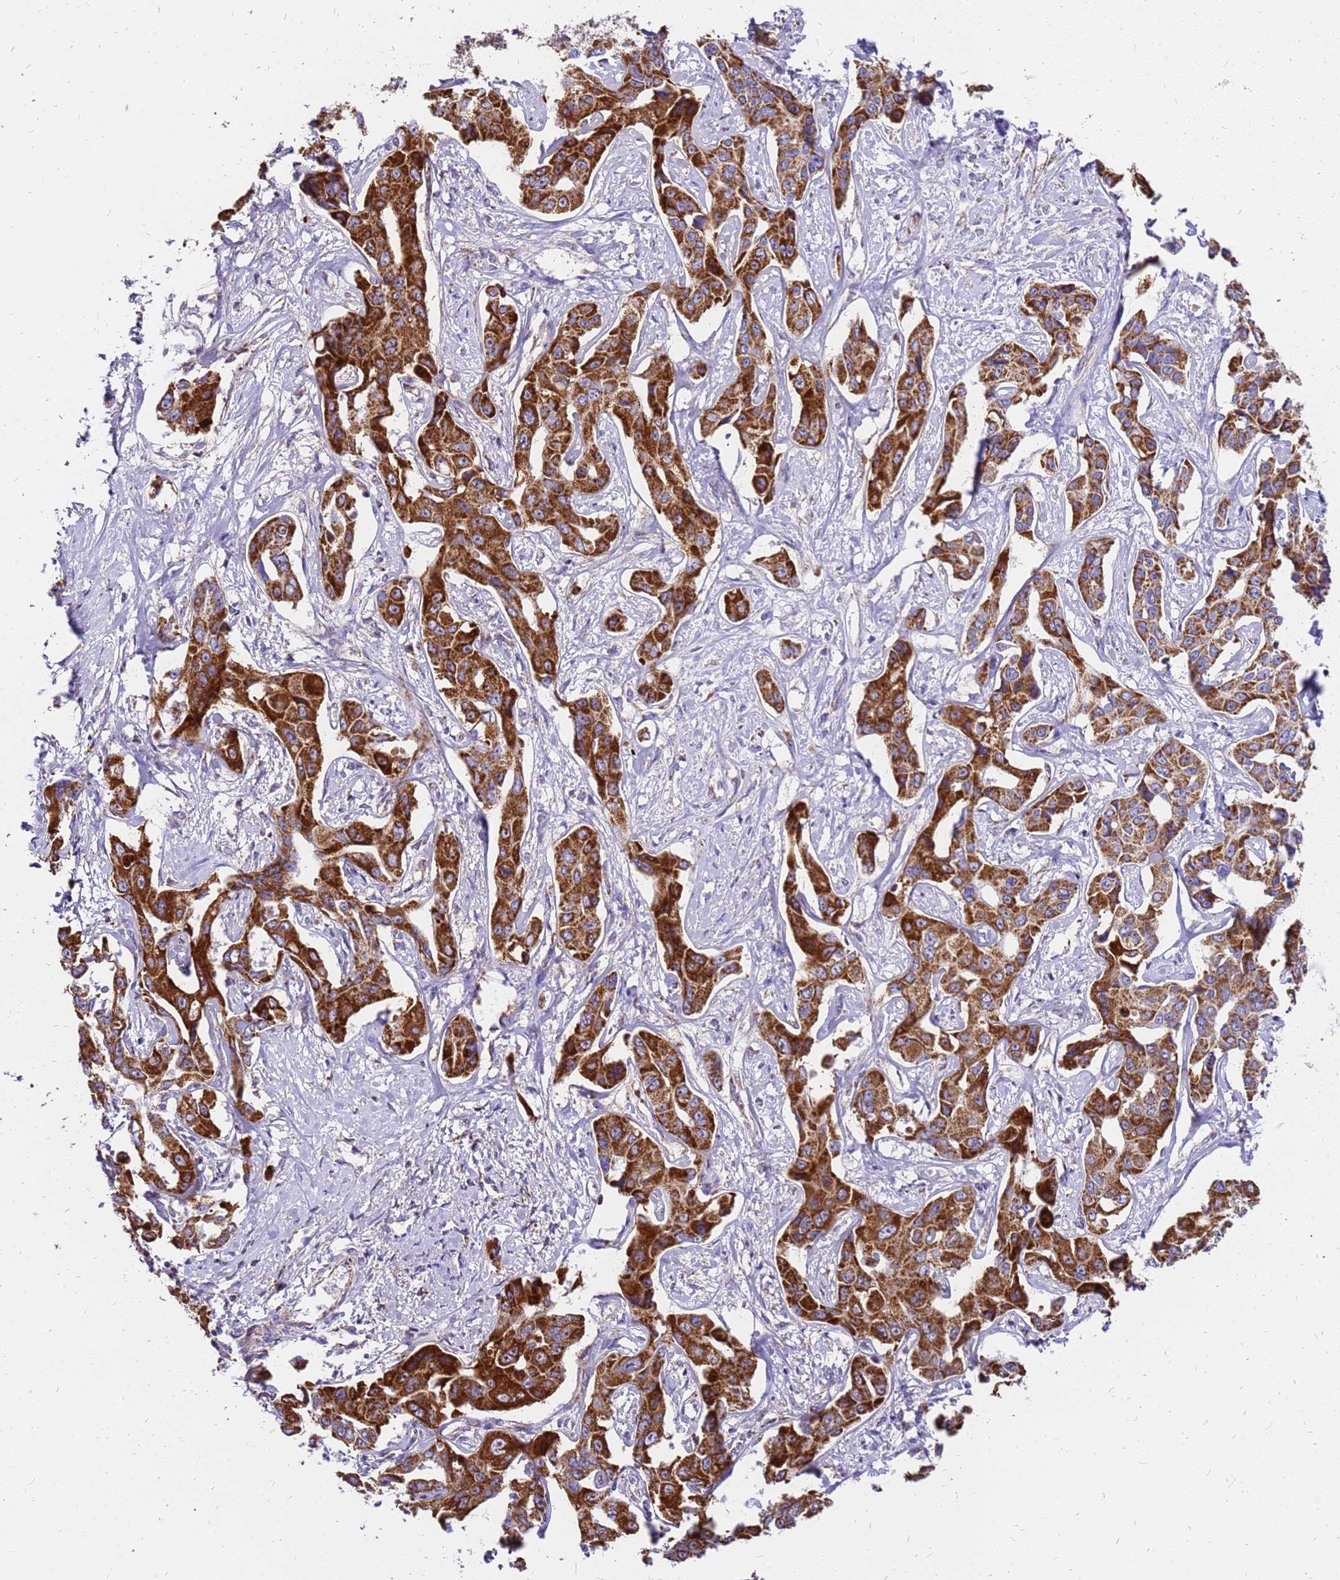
{"staining": {"intensity": "strong", "quantity": ">75%", "location": "cytoplasmic/membranous"}, "tissue": "liver cancer", "cell_type": "Tumor cells", "image_type": "cancer", "snomed": [{"axis": "morphology", "description": "Cholangiocarcinoma"}, {"axis": "topography", "description": "Liver"}], "caption": "Liver cancer (cholangiocarcinoma) stained for a protein (brown) displays strong cytoplasmic/membranous positive positivity in approximately >75% of tumor cells.", "gene": "MRPS26", "patient": {"sex": "male", "age": 59}}